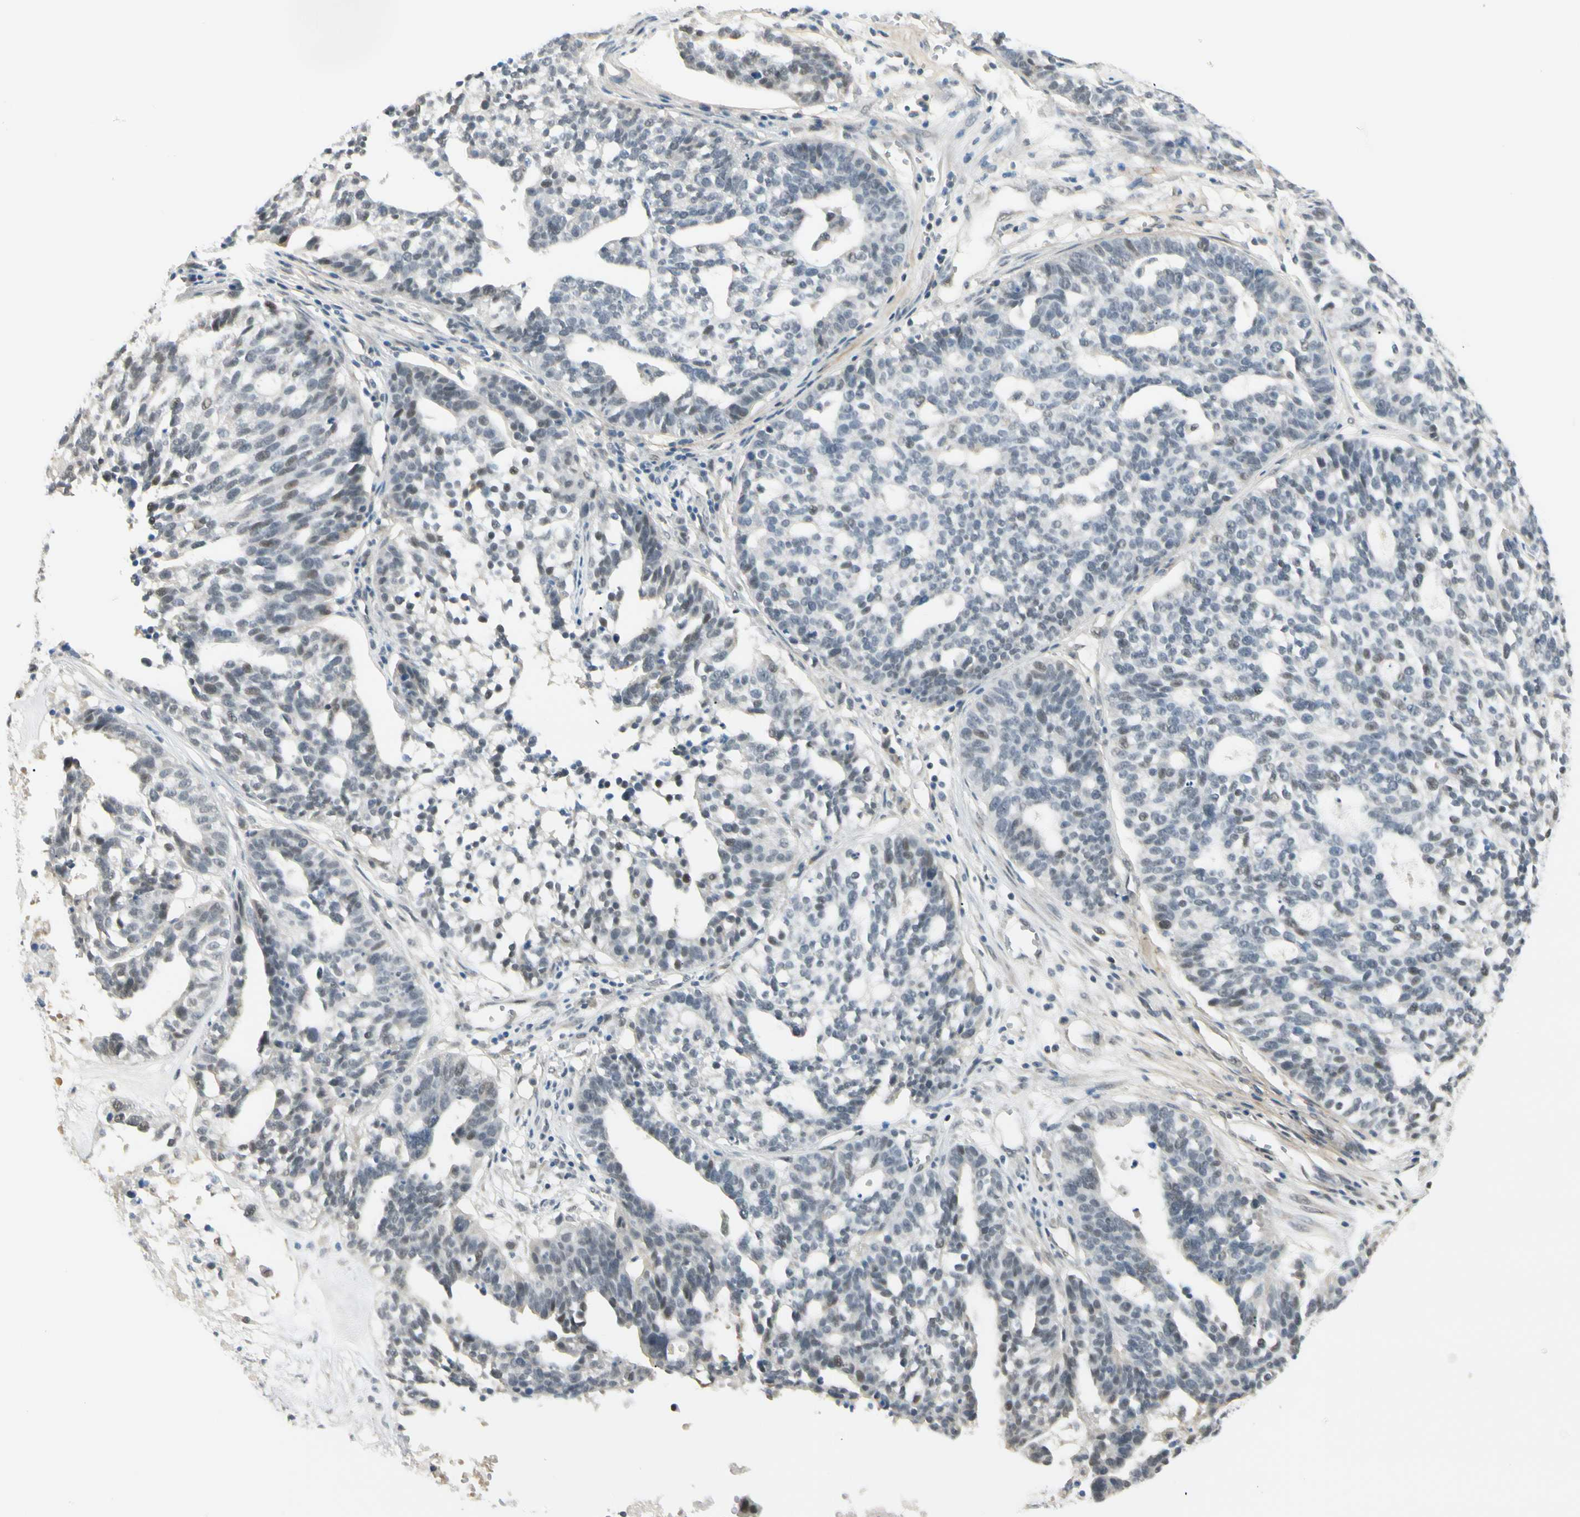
{"staining": {"intensity": "weak", "quantity": "<25%", "location": "nuclear"}, "tissue": "ovarian cancer", "cell_type": "Tumor cells", "image_type": "cancer", "snomed": [{"axis": "morphology", "description": "Cystadenocarcinoma, serous, NOS"}, {"axis": "topography", "description": "Ovary"}], "caption": "Tumor cells show no significant staining in ovarian cancer.", "gene": "ASPN", "patient": {"sex": "female", "age": 59}}